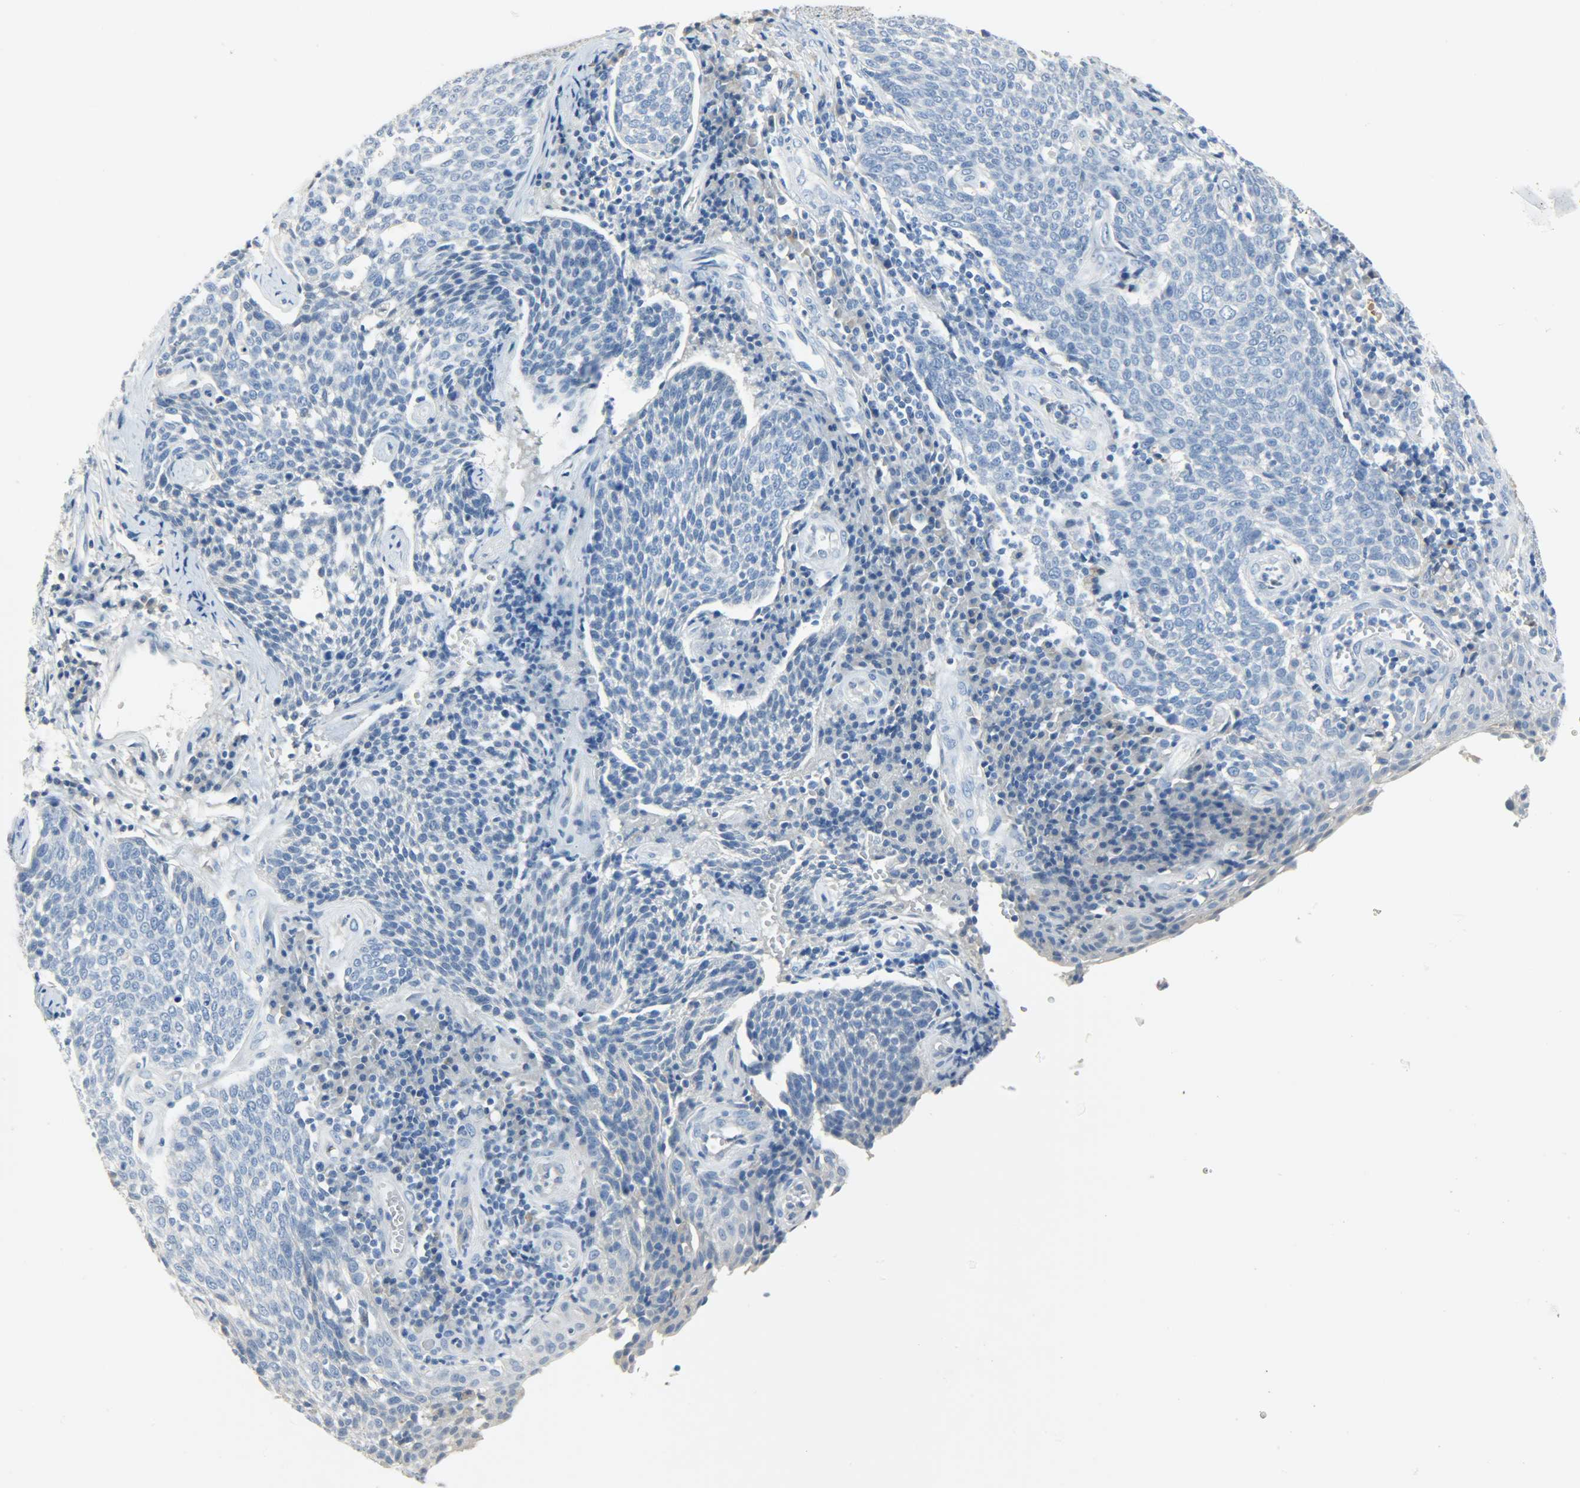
{"staining": {"intensity": "negative", "quantity": "none", "location": "none"}, "tissue": "cervical cancer", "cell_type": "Tumor cells", "image_type": "cancer", "snomed": [{"axis": "morphology", "description": "Squamous cell carcinoma, NOS"}, {"axis": "topography", "description": "Cervix"}], "caption": "Immunohistochemical staining of human cervical squamous cell carcinoma demonstrates no significant expression in tumor cells. (Brightfield microscopy of DAB IHC at high magnification).", "gene": "CRP", "patient": {"sex": "female", "age": 34}}